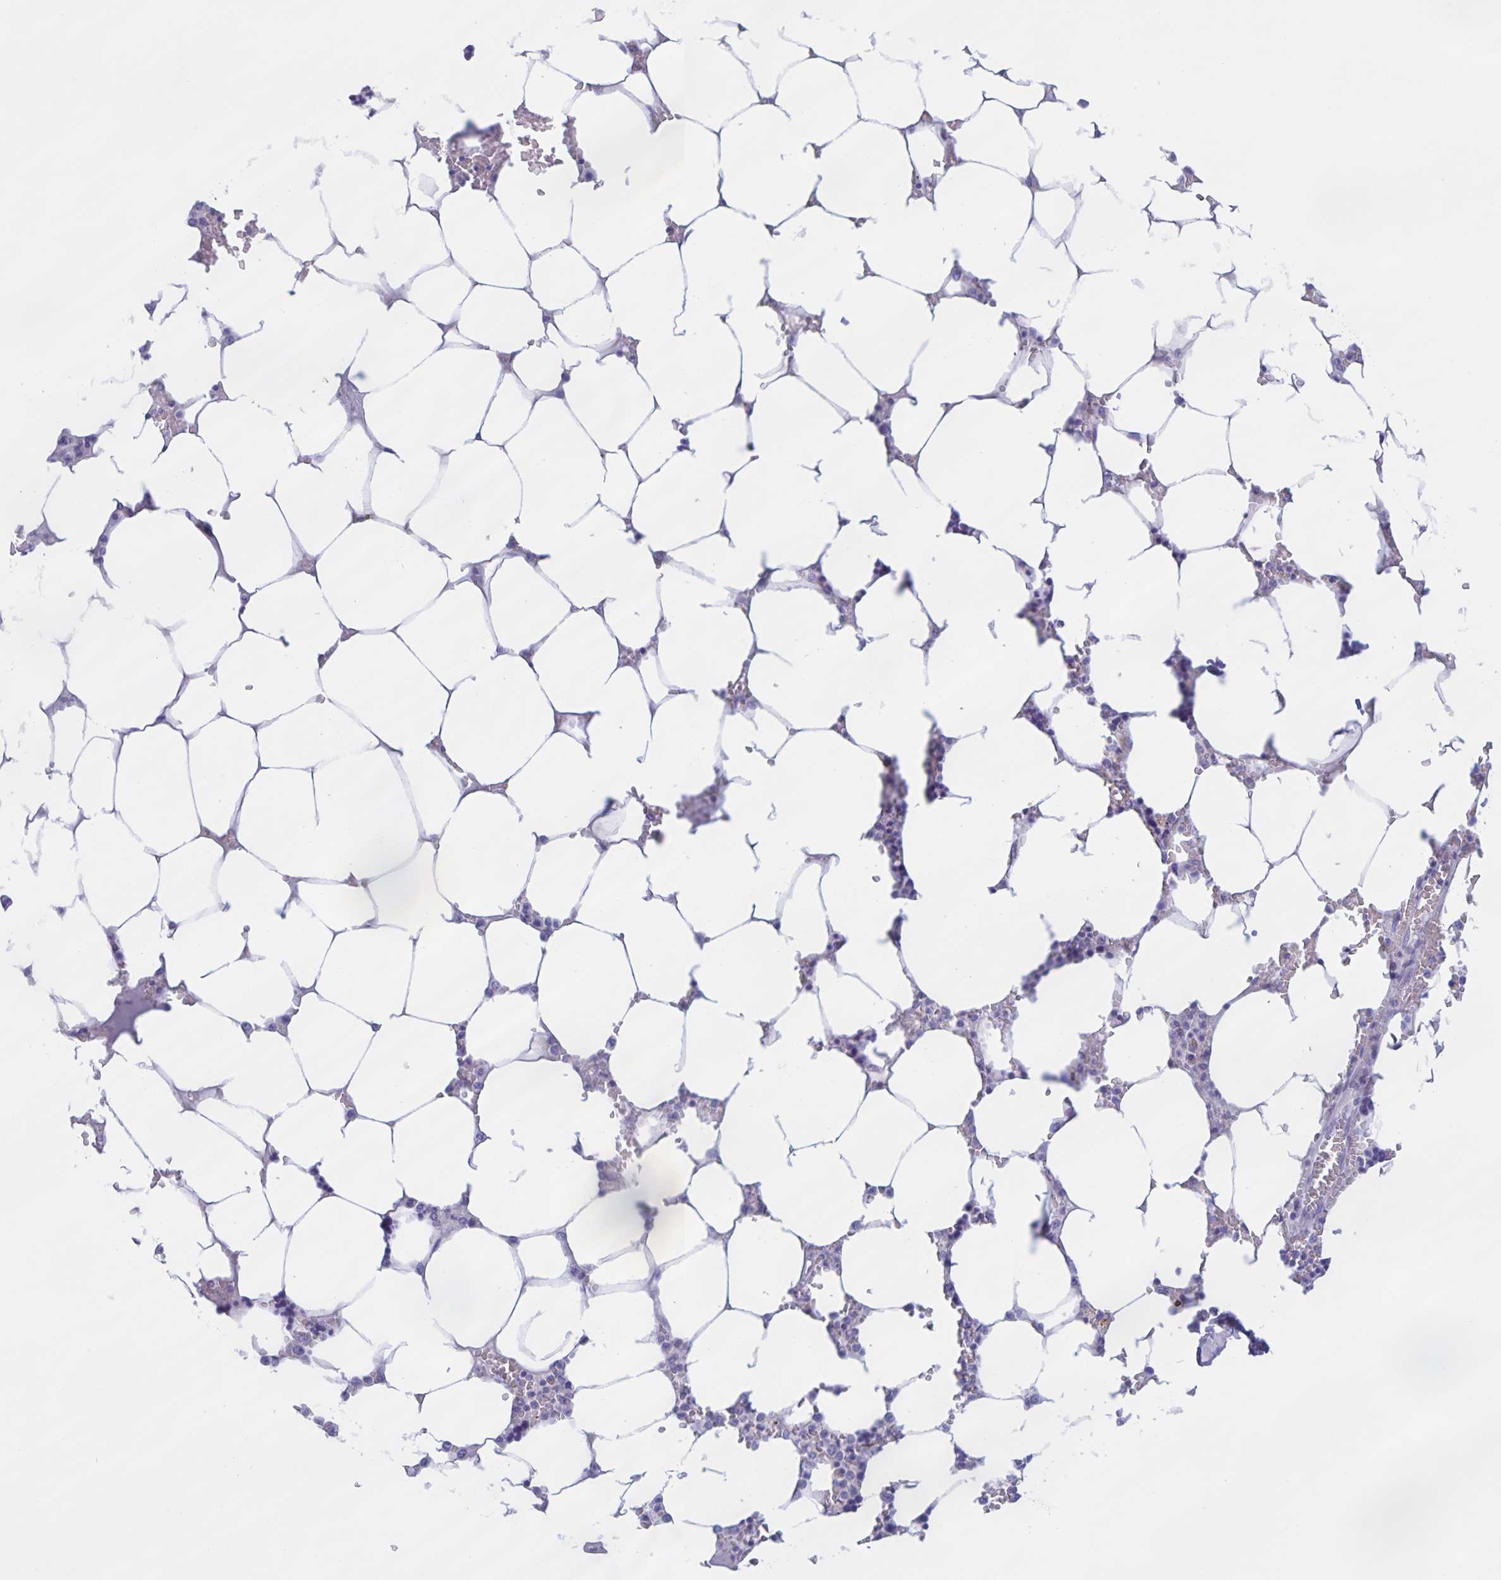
{"staining": {"intensity": "negative", "quantity": "none", "location": "none"}, "tissue": "bone marrow", "cell_type": "Hematopoietic cells", "image_type": "normal", "snomed": [{"axis": "morphology", "description": "Normal tissue, NOS"}, {"axis": "topography", "description": "Bone marrow"}], "caption": "DAB immunohistochemical staining of benign bone marrow shows no significant expression in hematopoietic cells. (DAB immunohistochemistry visualized using brightfield microscopy, high magnification).", "gene": "DMGDH", "patient": {"sex": "male", "age": 64}}